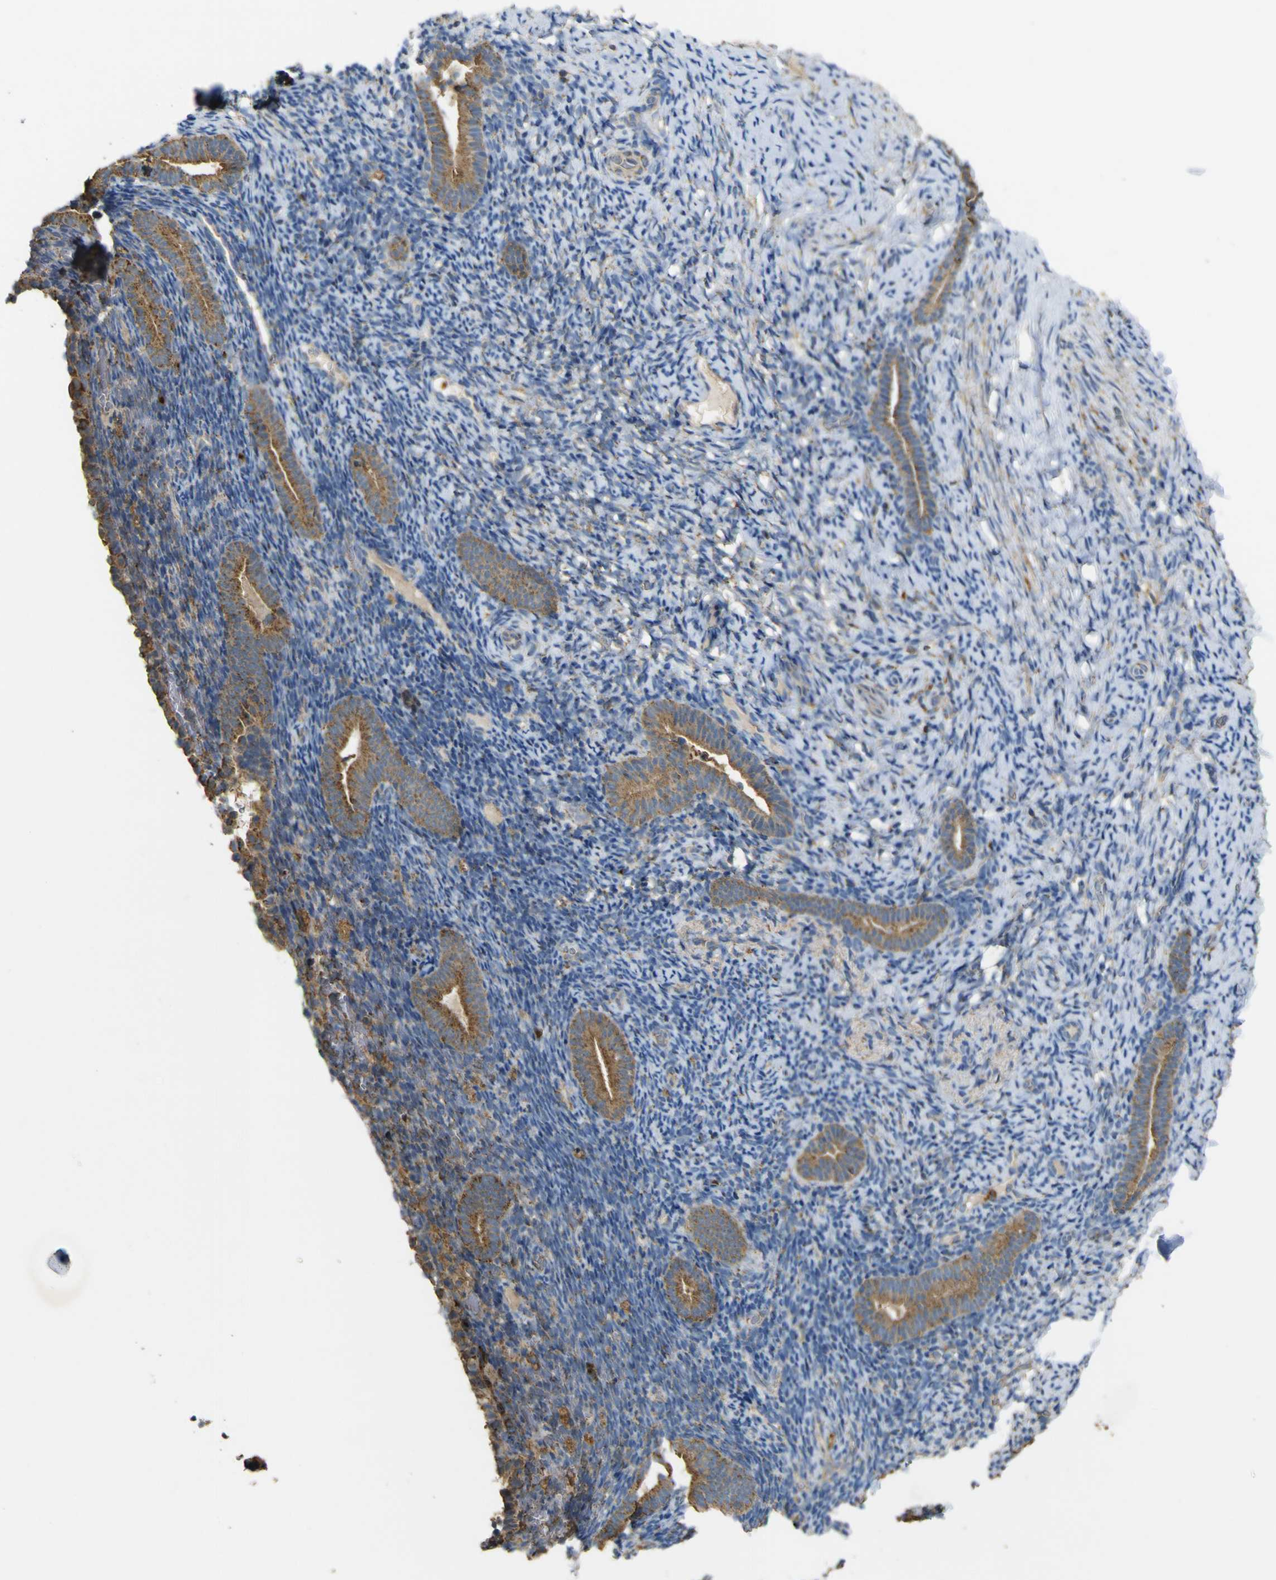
{"staining": {"intensity": "weak", "quantity": ">75%", "location": "cytoplasmic/membranous"}, "tissue": "endometrium", "cell_type": "Cells in endometrial stroma", "image_type": "normal", "snomed": [{"axis": "morphology", "description": "Normal tissue, NOS"}, {"axis": "topography", "description": "Endometrium"}], "caption": "A micrograph of endometrium stained for a protein demonstrates weak cytoplasmic/membranous brown staining in cells in endometrial stroma.", "gene": "ACSL3", "patient": {"sex": "female", "age": 51}}